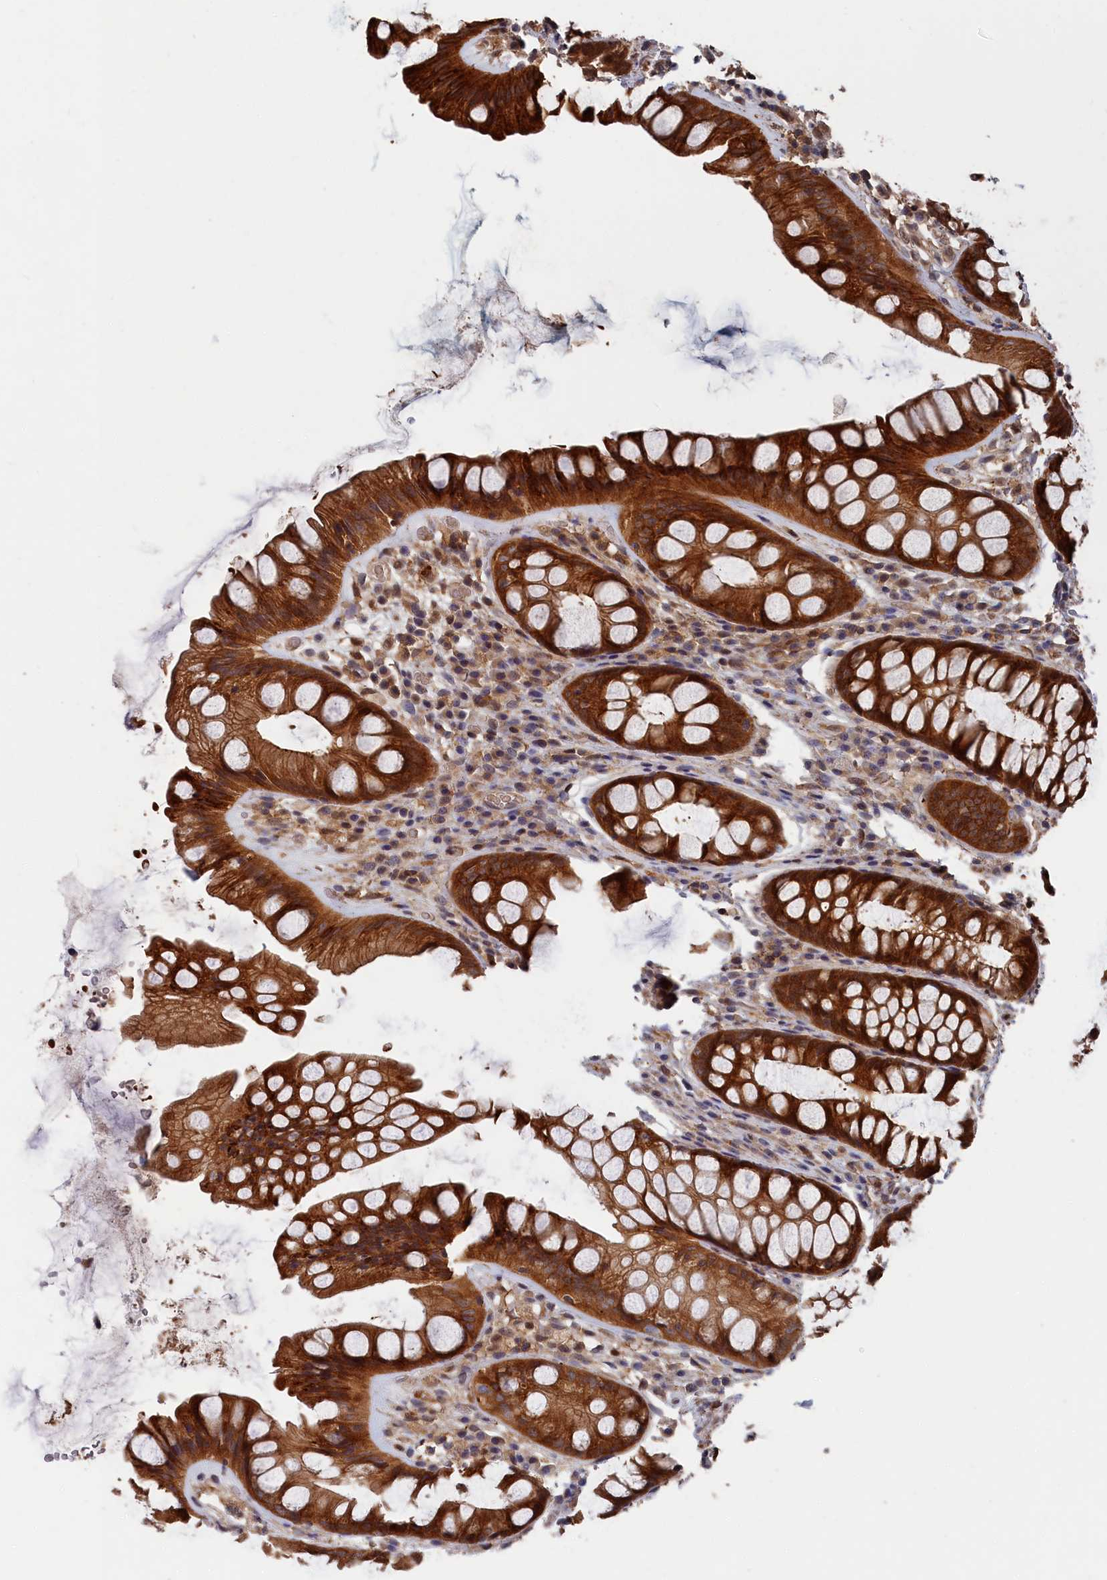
{"staining": {"intensity": "strong", "quantity": ">75%", "location": "cytoplasmic/membranous"}, "tissue": "rectum", "cell_type": "Glandular cells", "image_type": "normal", "snomed": [{"axis": "morphology", "description": "Normal tissue, NOS"}, {"axis": "topography", "description": "Rectum"}], "caption": "A high amount of strong cytoplasmic/membranous staining is identified in approximately >75% of glandular cells in benign rectum.", "gene": "RMI2", "patient": {"sex": "male", "age": 74}}